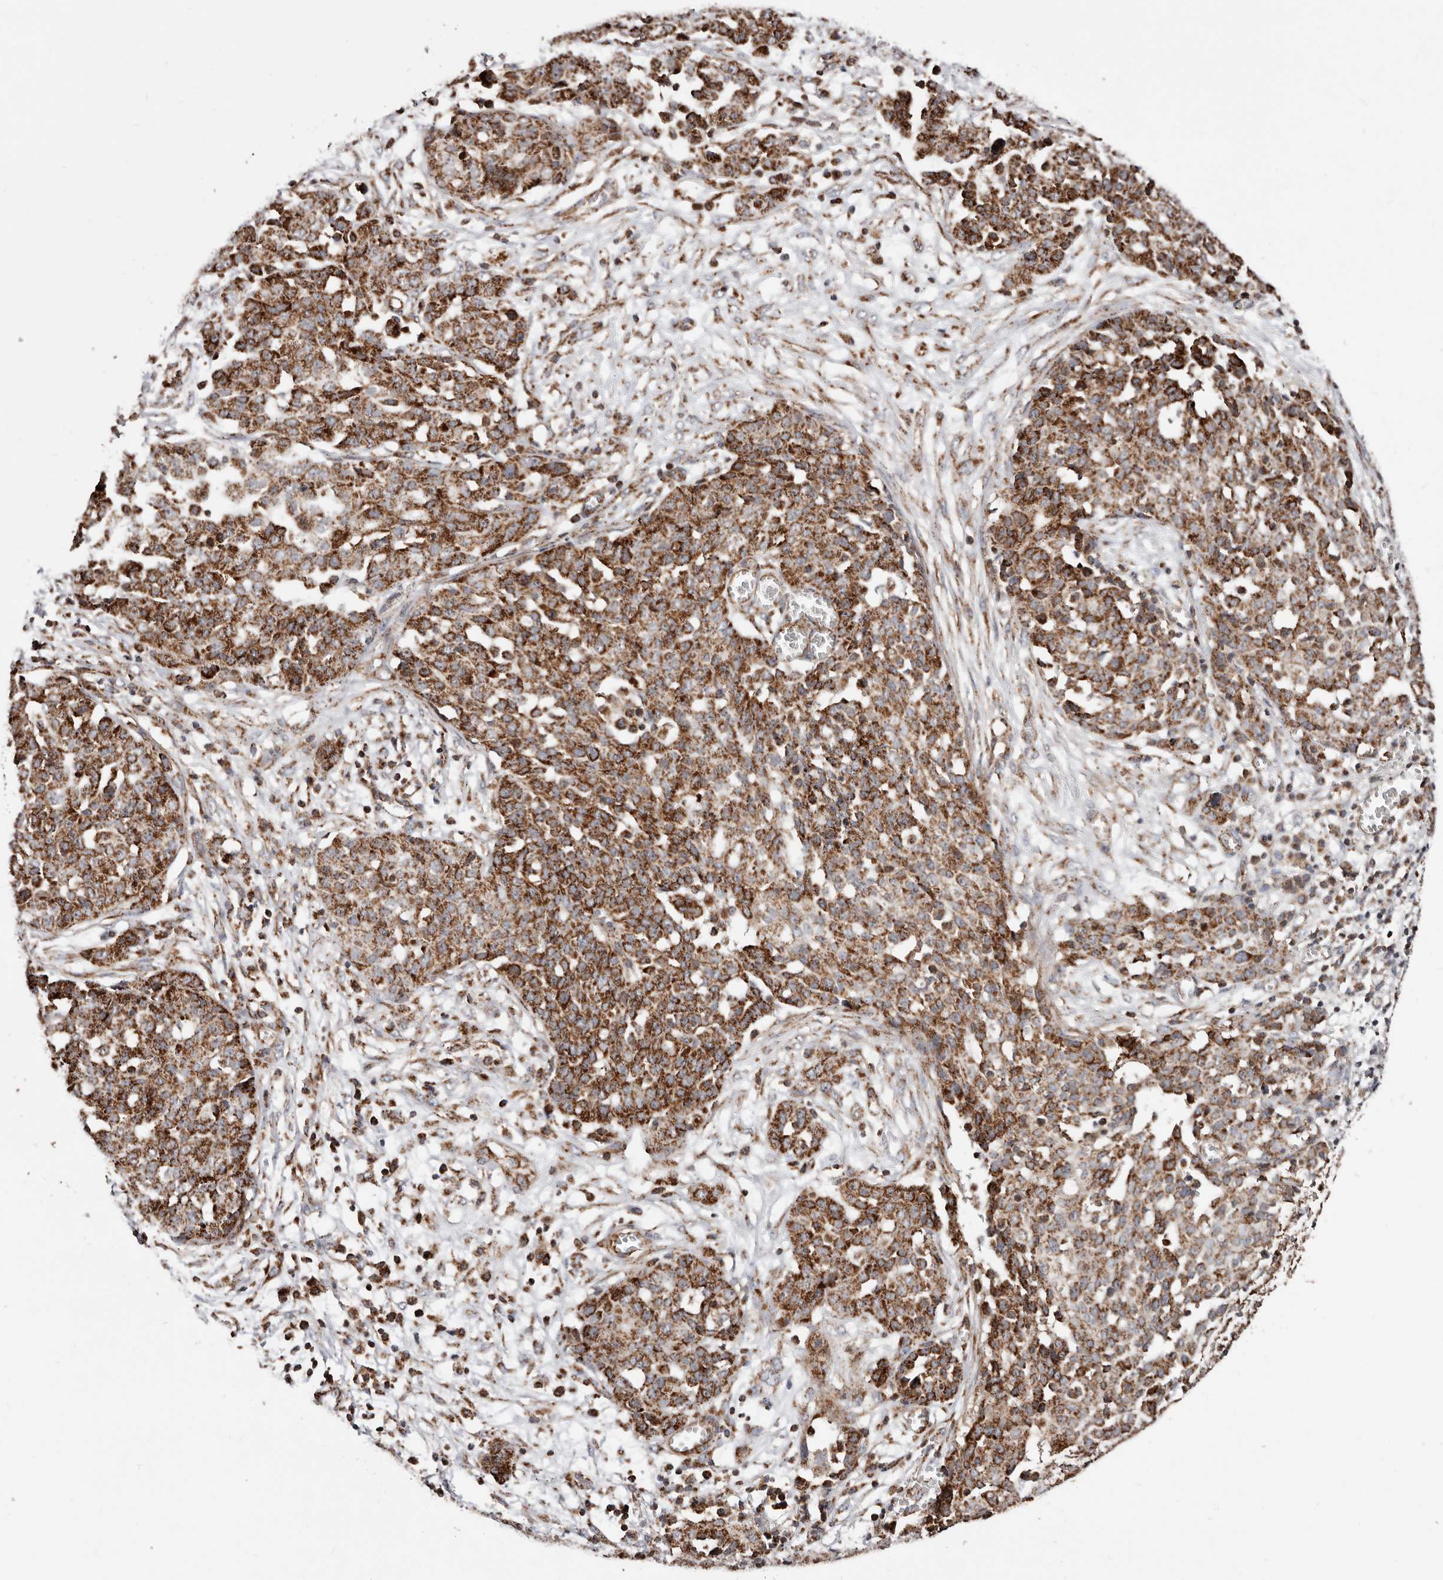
{"staining": {"intensity": "strong", "quantity": ">75%", "location": "cytoplasmic/membranous"}, "tissue": "ovarian cancer", "cell_type": "Tumor cells", "image_type": "cancer", "snomed": [{"axis": "morphology", "description": "Cystadenocarcinoma, serous, NOS"}, {"axis": "topography", "description": "Soft tissue"}, {"axis": "topography", "description": "Ovary"}], "caption": "IHC of human serous cystadenocarcinoma (ovarian) displays high levels of strong cytoplasmic/membranous positivity in about >75% of tumor cells.", "gene": "PRKACB", "patient": {"sex": "female", "age": 57}}